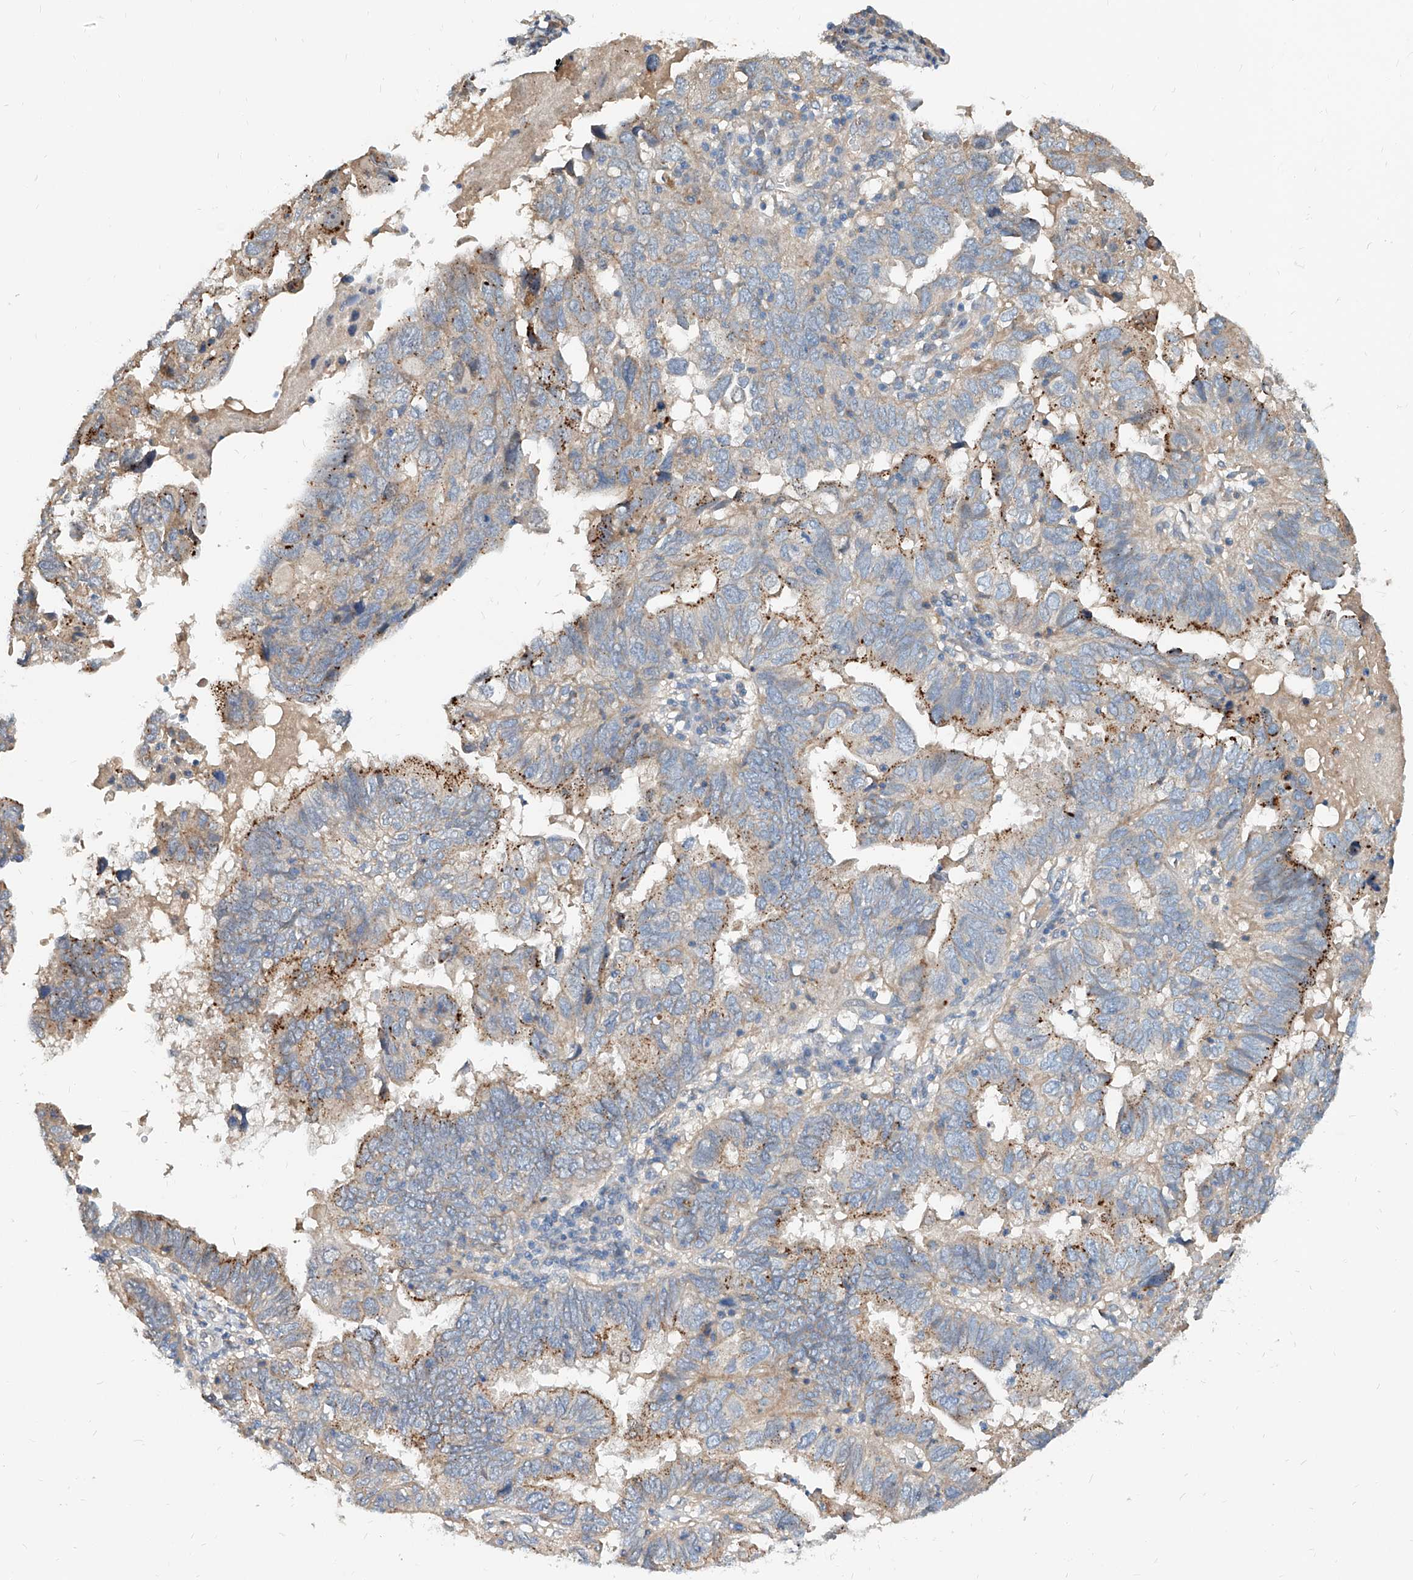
{"staining": {"intensity": "moderate", "quantity": "<25%", "location": "cytoplasmic/membranous"}, "tissue": "endometrial cancer", "cell_type": "Tumor cells", "image_type": "cancer", "snomed": [{"axis": "morphology", "description": "Adenocarcinoma, NOS"}, {"axis": "topography", "description": "Uterus"}], "caption": "IHC image of adenocarcinoma (endometrial) stained for a protein (brown), which exhibits low levels of moderate cytoplasmic/membranous staining in about <25% of tumor cells.", "gene": "MAGEE2", "patient": {"sex": "female", "age": 77}}